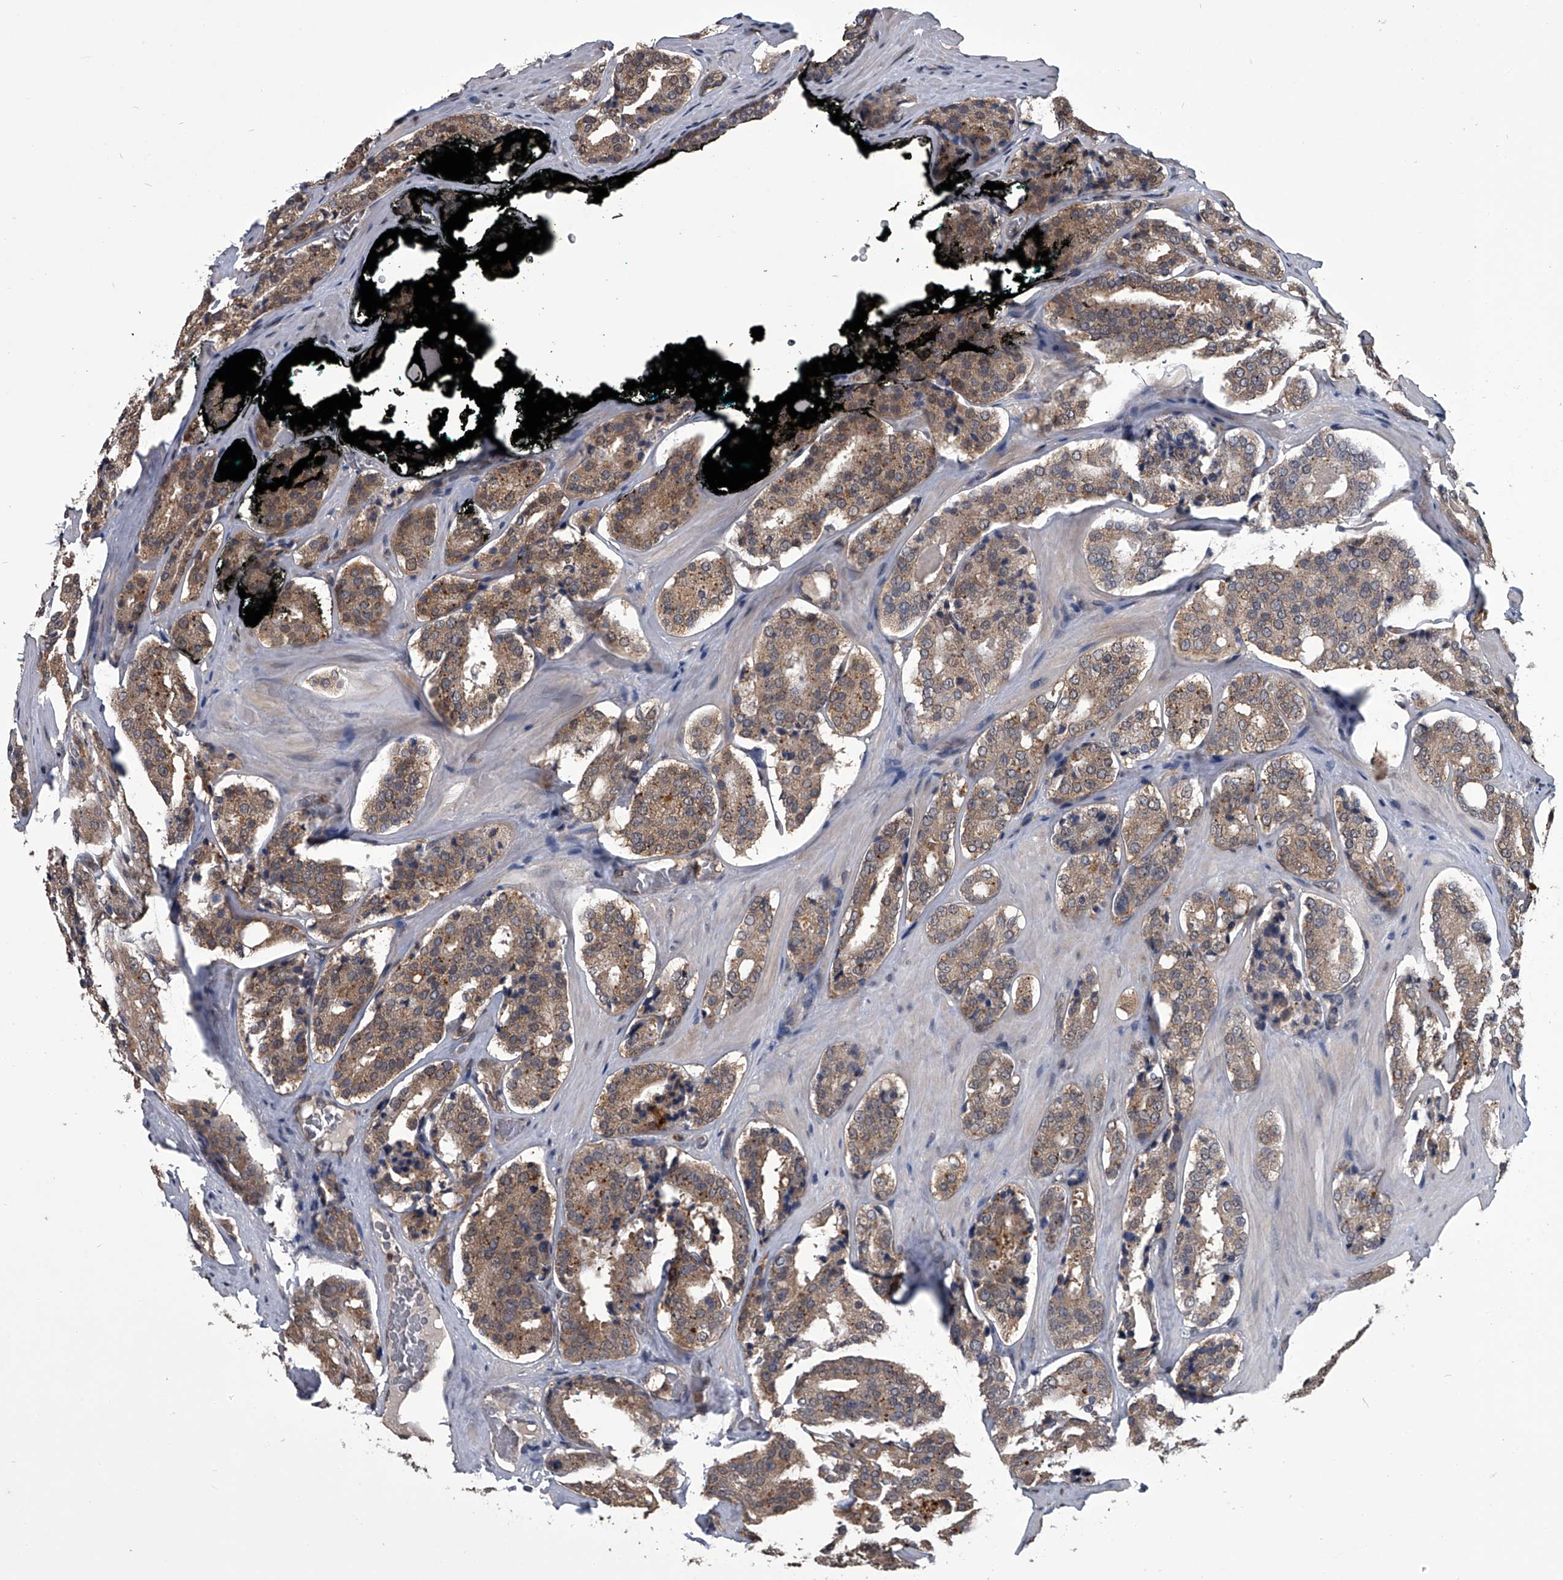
{"staining": {"intensity": "moderate", "quantity": ">75%", "location": "cytoplasmic/membranous"}, "tissue": "prostate cancer", "cell_type": "Tumor cells", "image_type": "cancer", "snomed": [{"axis": "morphology", "description": "Adenocarcinoma, High grade"}, {"axis": "topography", "description": "Prostate"}], "caption": "High-power microscopy captured an immunohistochemistry histopathology image of prostate cancer (adenocarcinoma (high-grade)), revealing moderate cytoplasmic/membranous staining in approximately >75% of tumor cells. The protein of interest is shown in brown color, while the nuclei are stained blue.", "gene": "TSNAX", "patient": {"sex": "male", "age": 60}}